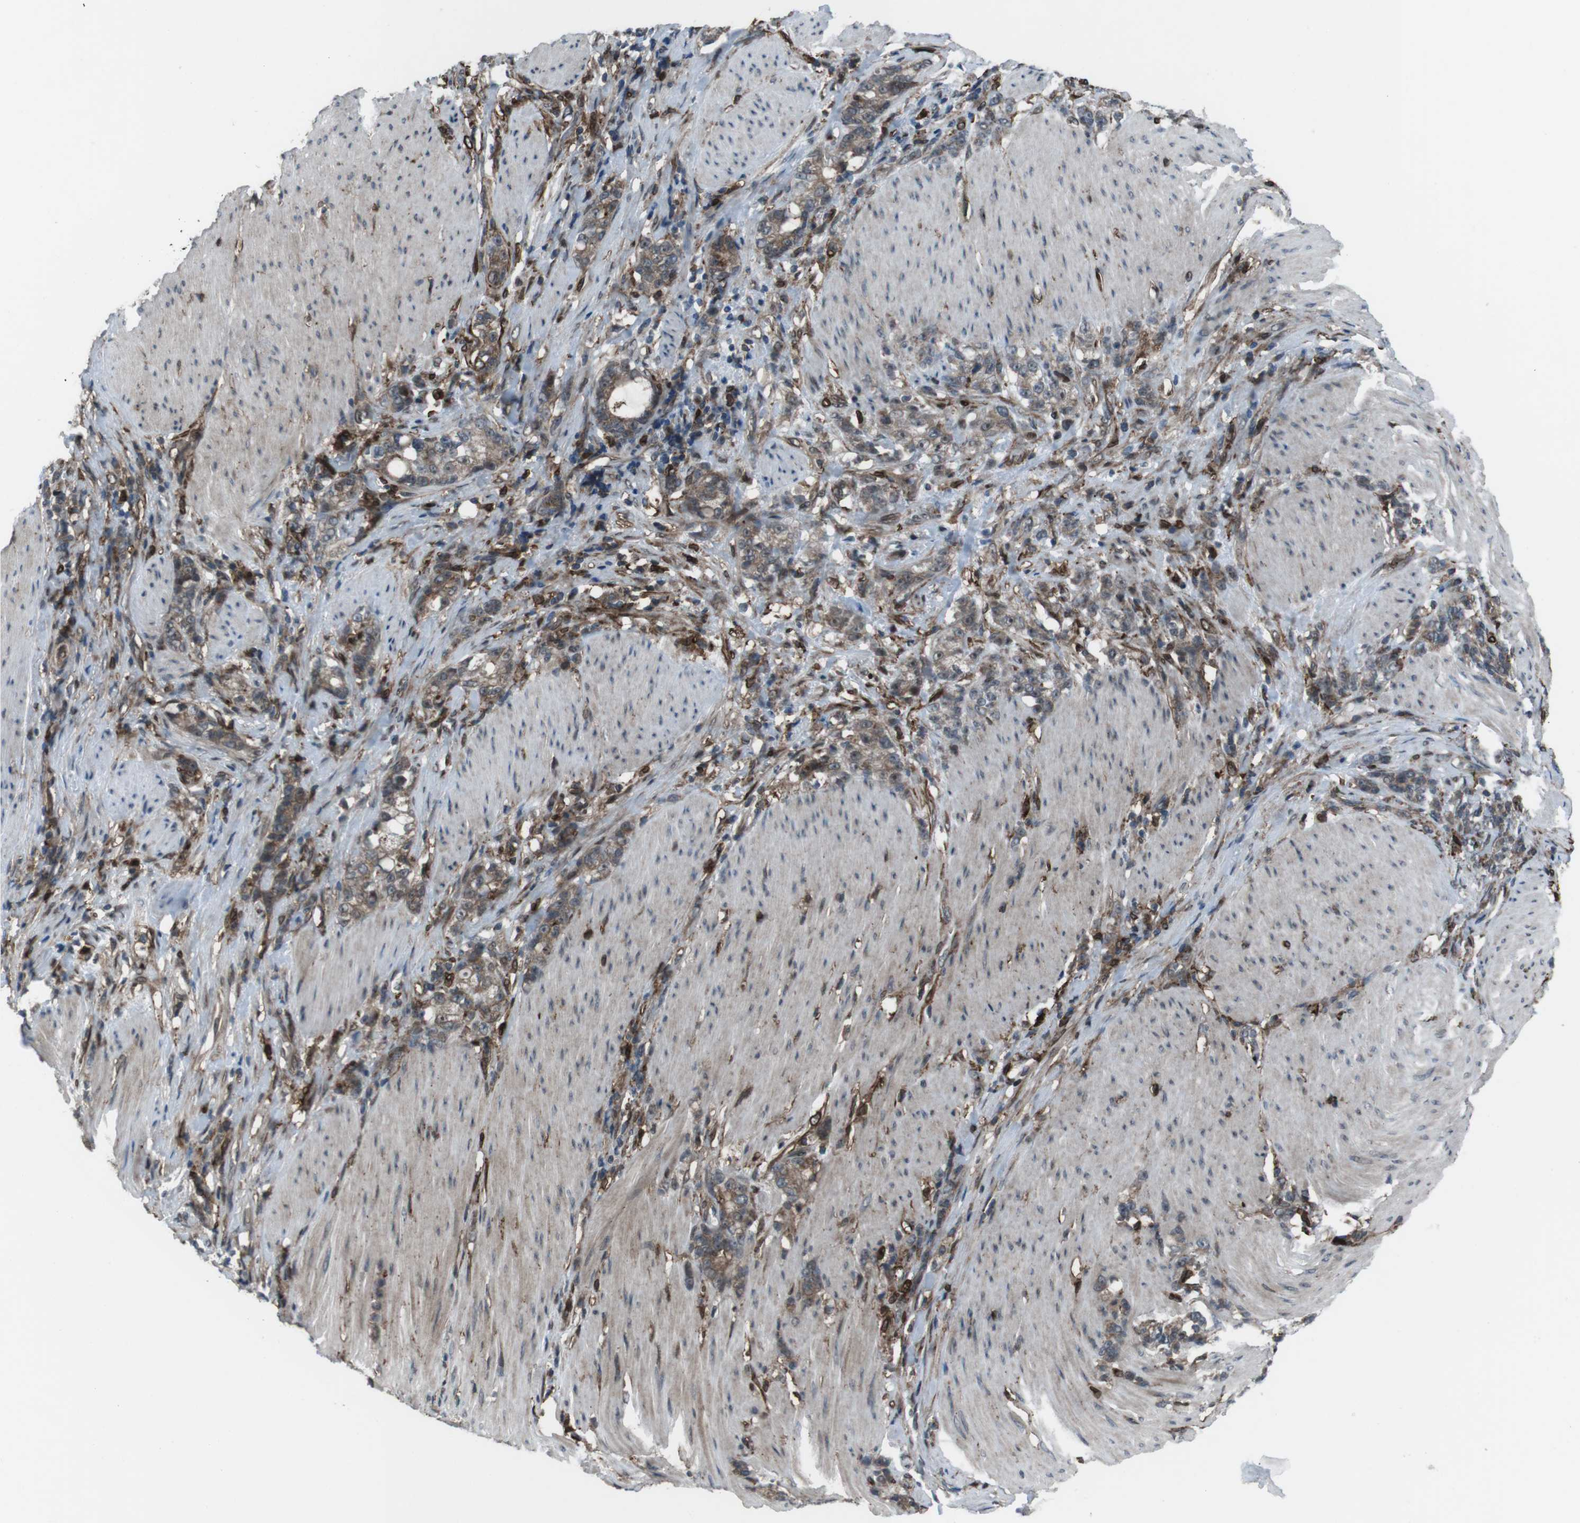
{"staining": {"intensity": "strong", "quantity": ">75%", "location": "cytoplasmic/membranous"}, "tissue": "stomach cancer", "cell_type": "Tumor cells", "image_type": "cancer", "snomed": [{"axis": "morphology", "description": "Adenocarcinoma, NOS"}, {"axis": "topography", "description": "Stomach, lower"}], "caption": "Immunohistochemical staining of adenocarcinoma (stomach) exhibits high levels of strong cytoplasmic/membranous staining in approximately >75% of tumor cells. The protein of interest is stained brown, and the nuclei are stained in blue (DAB IHC with brightfield microscopy, high magnification).", "gene": "GDF10", "patient": {"sex": "male", "age": 88}}